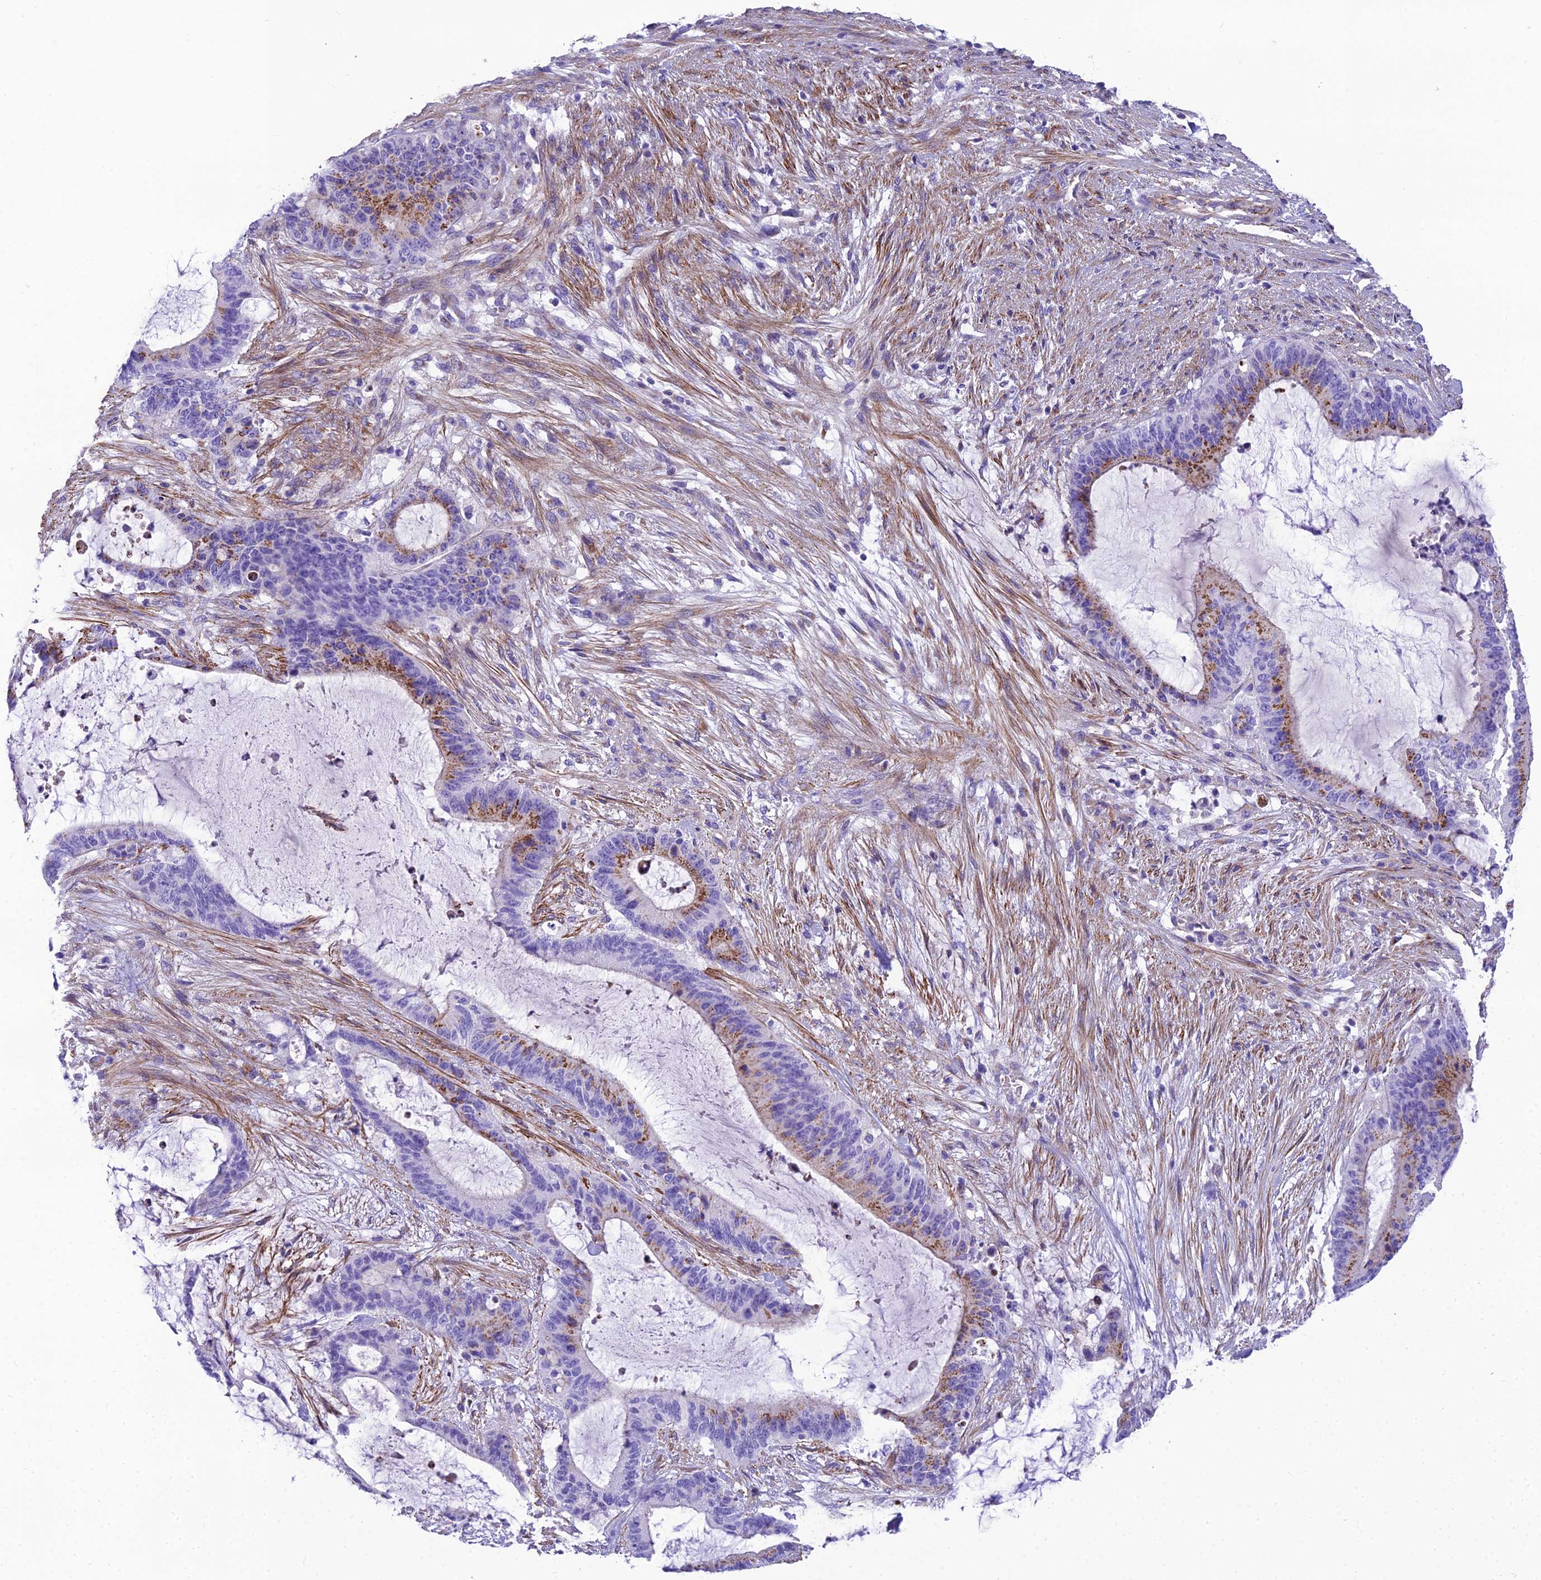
{"staining": {"intensity": "moderate", "quantity": "25%-75%", "location": "cytoplasmic/membranous"}, "tissue": "liver cancer", "cell_type": "Tumor cells", "image_type": "cancer", "snomed": [{"axis": "morphology", "description": "Normal tissue, NOS"}, {"axis": "morphology", "description": "Cholangiocarcinoma"}, {"axis": "topography", "description": "Liver"}, {"axis": "topography", "description": "Peripheral nerve tissue"}], "caption": "A micrograph of cholangiocarcinoma (liver) stained for a protein demonstrates moderate cytoplasmic/membranous brown staining in tumor cells. Immunohistochemistry (ihc) stains the protein of interest in brown and the nuclei are stained blue.", "gene": "GFRA1", "patient": {"sex": "female", "age": 73}}